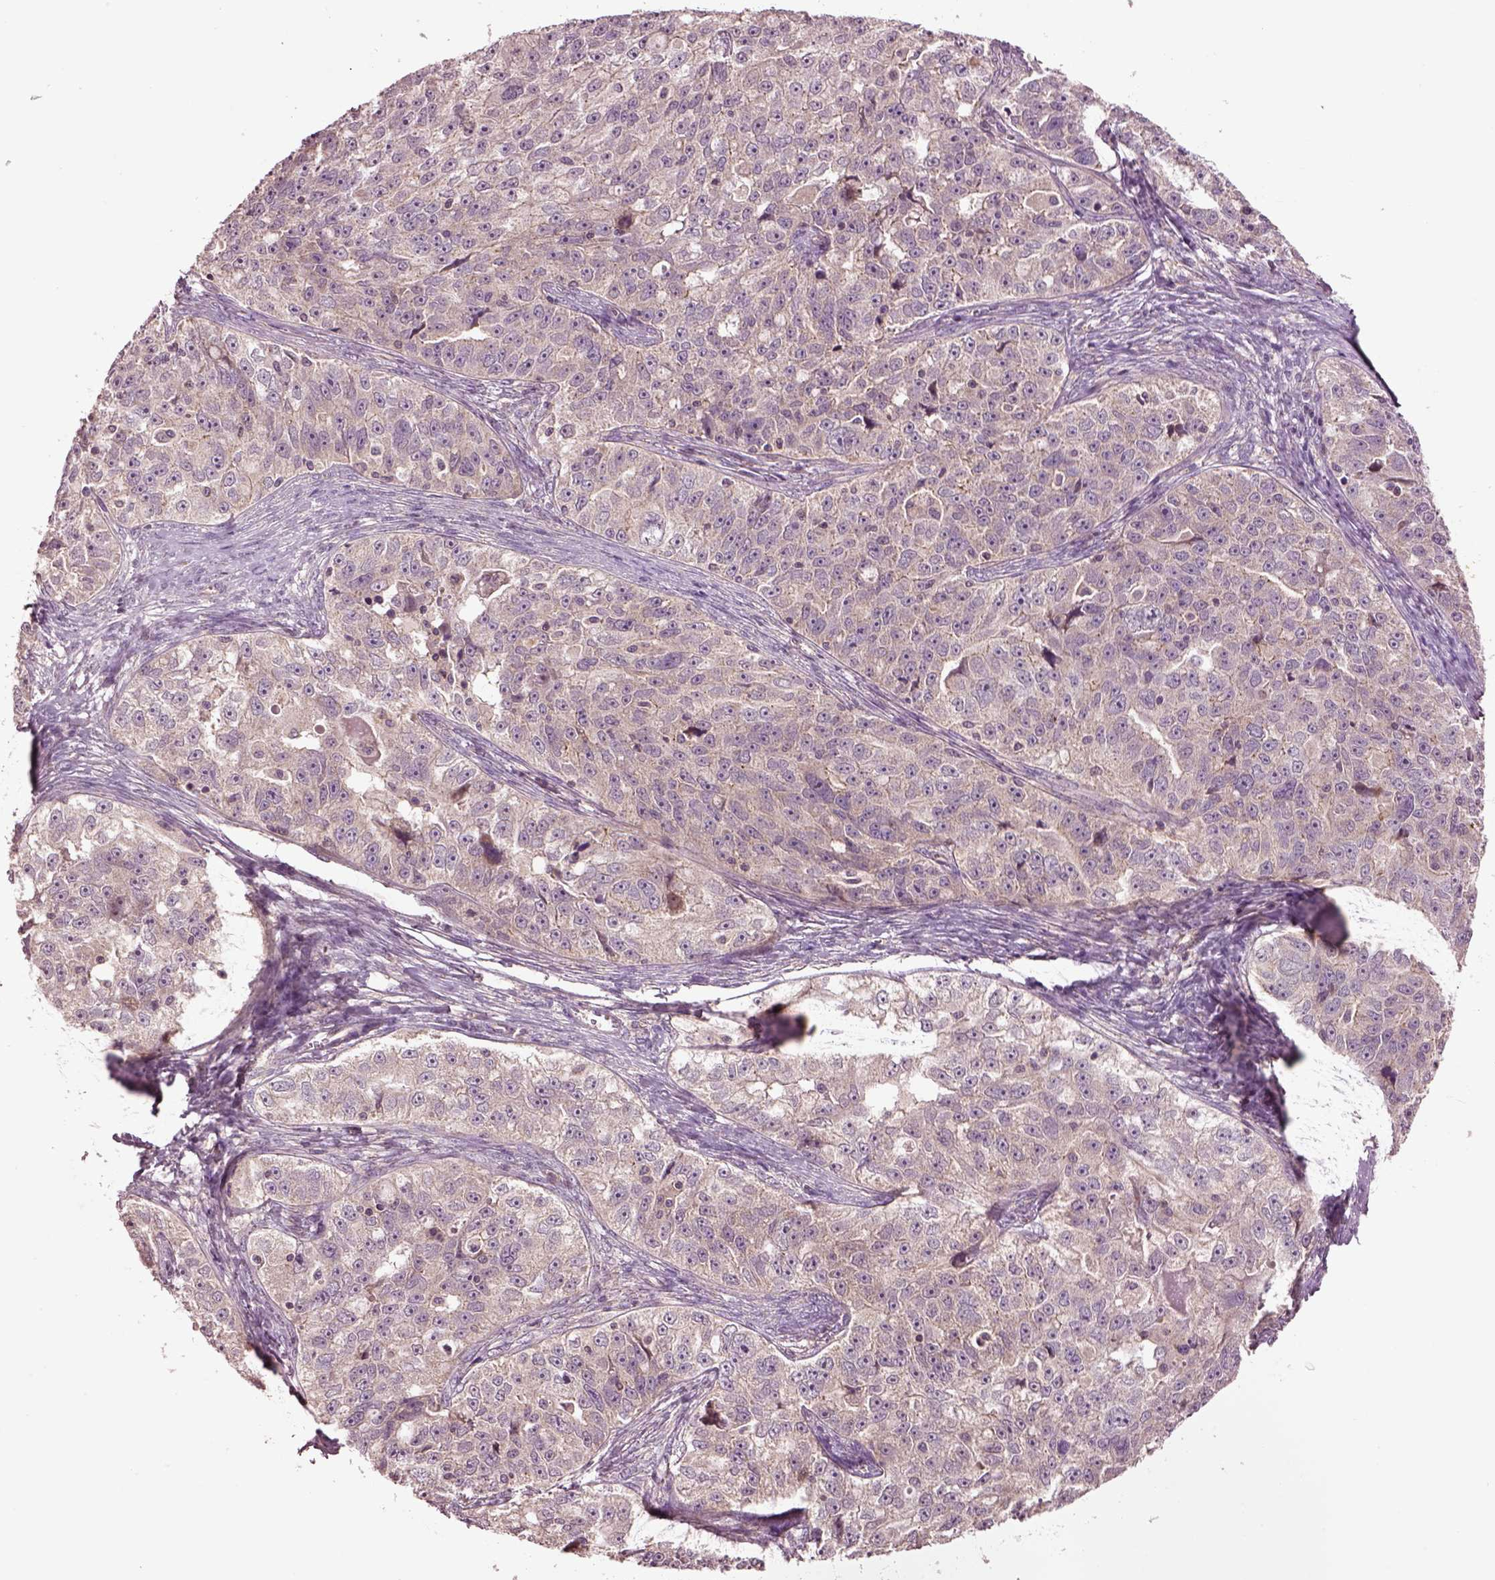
{"staining": {"intensity": "negative", "quantity": "none", "location": "none"}, "tissue": "ovarian cancer", "cell_type": "Tumor cells", "image_type": "cancer", "snomed": [{"axis": "morphology", "description": "Cystadenocarcinoma, serous, NOS"}, {"axis": "topography", "description": "Ovary"}], "caption": "The histopathology image shows no staining of tumor cells in ovarian serous cystadenocarcinoma.", "gene": "MTHFS", "patient": {"sex": "female", "age": 51}}